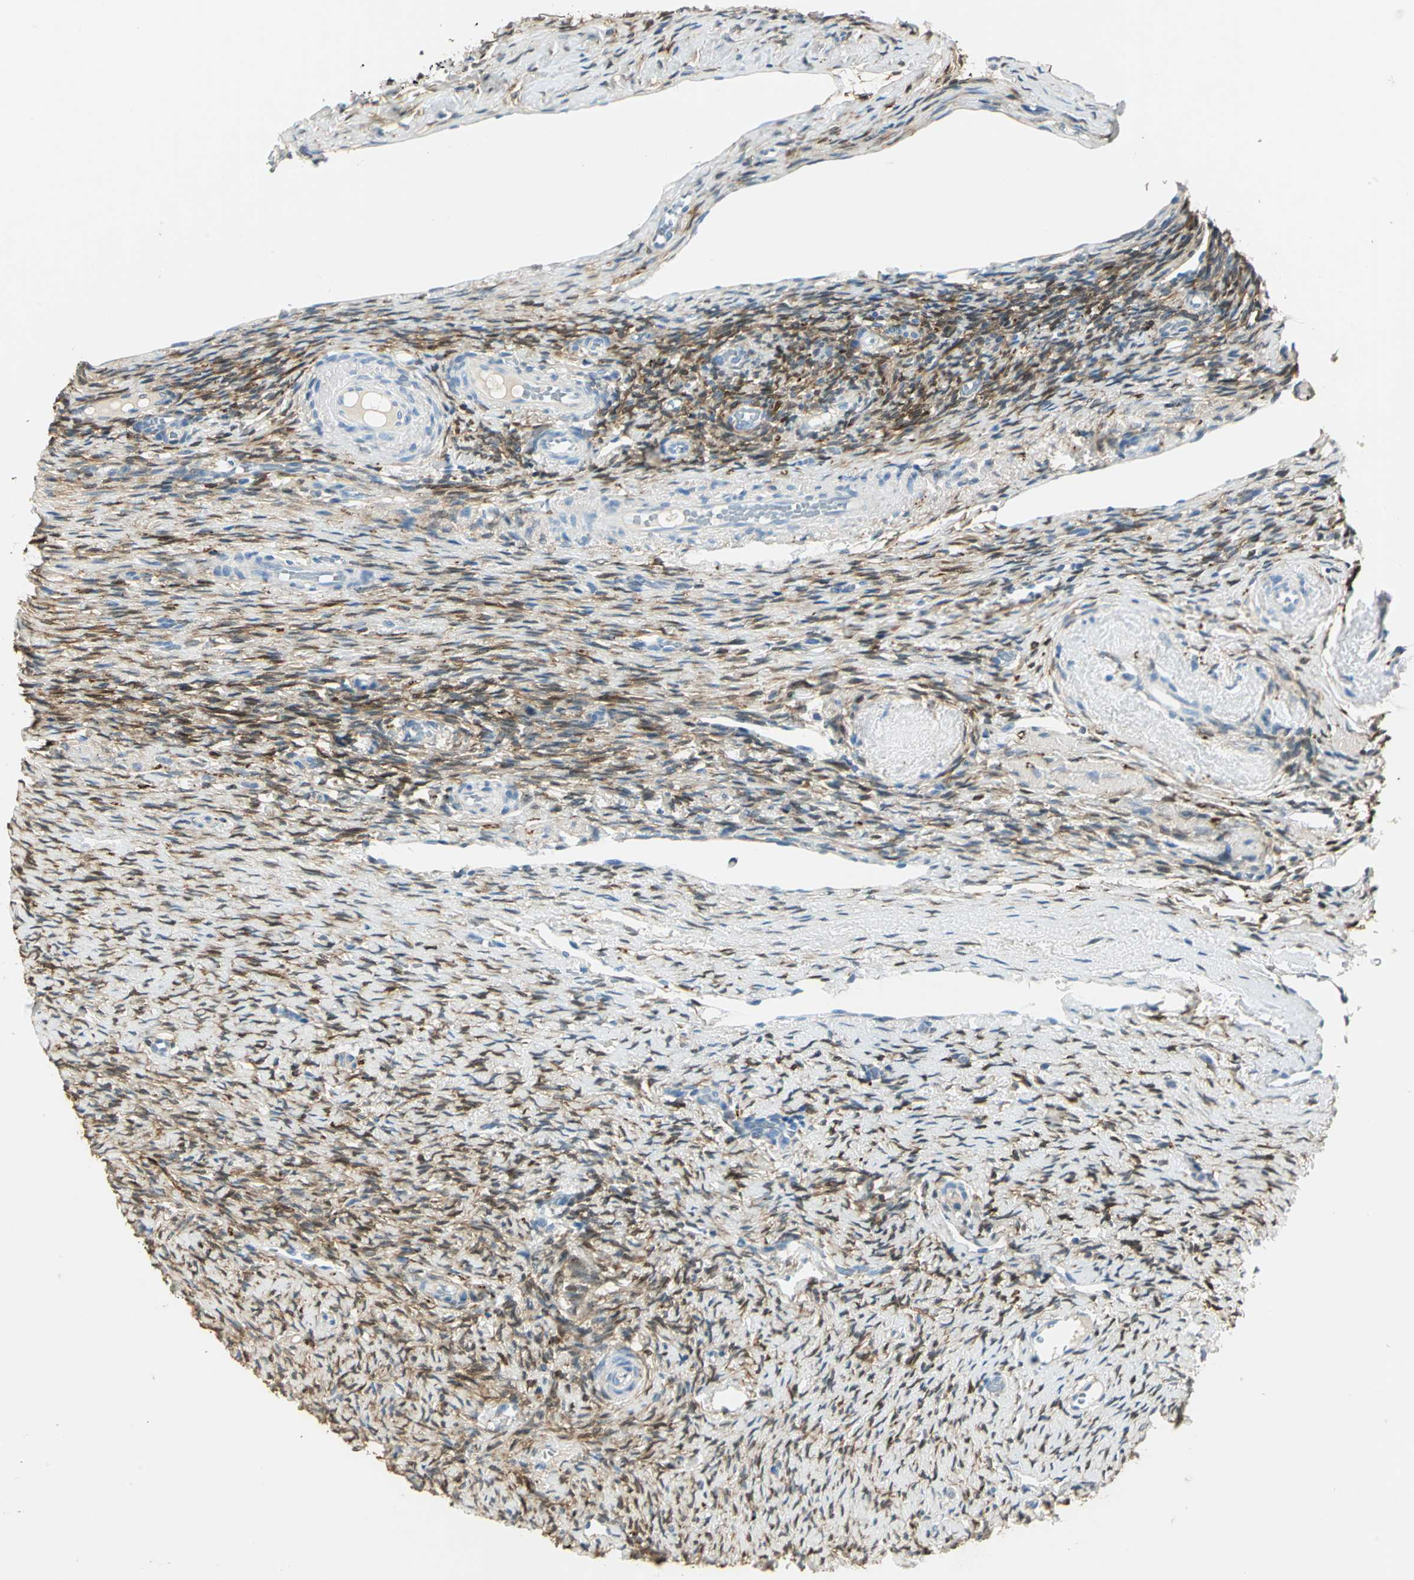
{"staining": {"intensity": "moderate", "quantity": "<25%", "location": "cytoplasmic/membranous,nuclear"}, "tissue": "ovary", "cell_type": "Ovarian stroma cells", "image_type": "normal", "snomed": [{"axis": "morphology", "description": "Normal tissue, NOS"}, {"axis": "topography", "description": "Ovary"}], "caption": "Moderate cytoplasmic/membranous,nuclear staining for a protein is identified in about <25% of ovarian stroma cells of benign ovary using immunohistochemistry (IHC).", "gene": "UCHL1", "patient": {"sex": "female", "age": 60}}